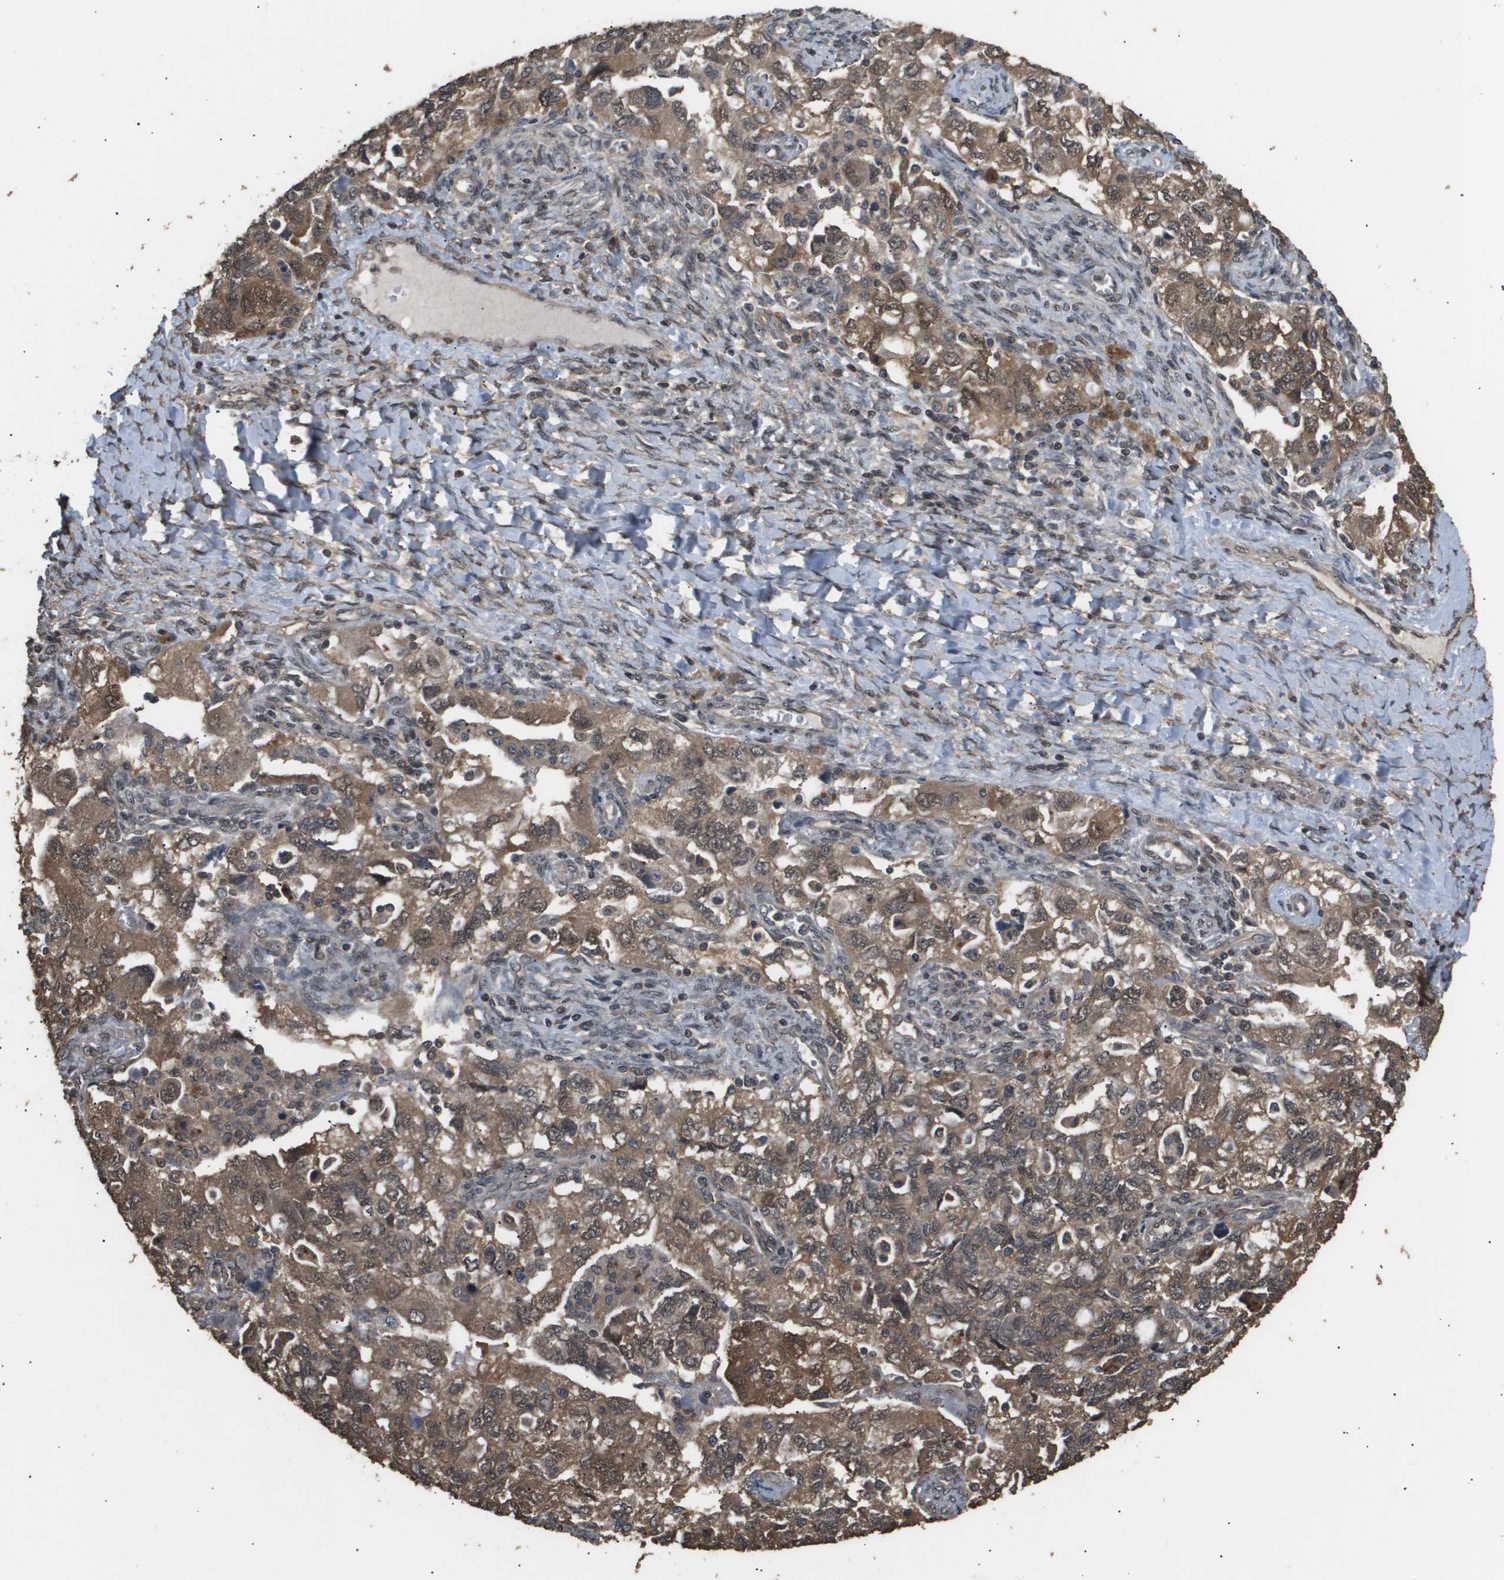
{"staining": {"intensity": "moderate", "quantity": ">75%", "location": "cytoplasmic/membranous,nuclear"}, "tissue": "ovarian cancer", "cell_type": "Tumor cells", "image_type": "cancer", "snomed": [{"axis": "morphology", "description": "Carcinoma, NOS"}, {"axis": "morphology", "description": "Cystadenocarcinoma, serous, NOS"}, {"axis": "topography", "description": "Ovary"}], "caption": "Immunohistochemistry (IHC) (DAB (3,3'-diaminobenzidine)) staining of ovarian cancer (carcinoma) reveals moderate cytoplasmic/membranous and nuclear protein staining in approximately >75% of tumor cells.", "gene": "ING1", "patient": {"sex": "female", "age": 69}}